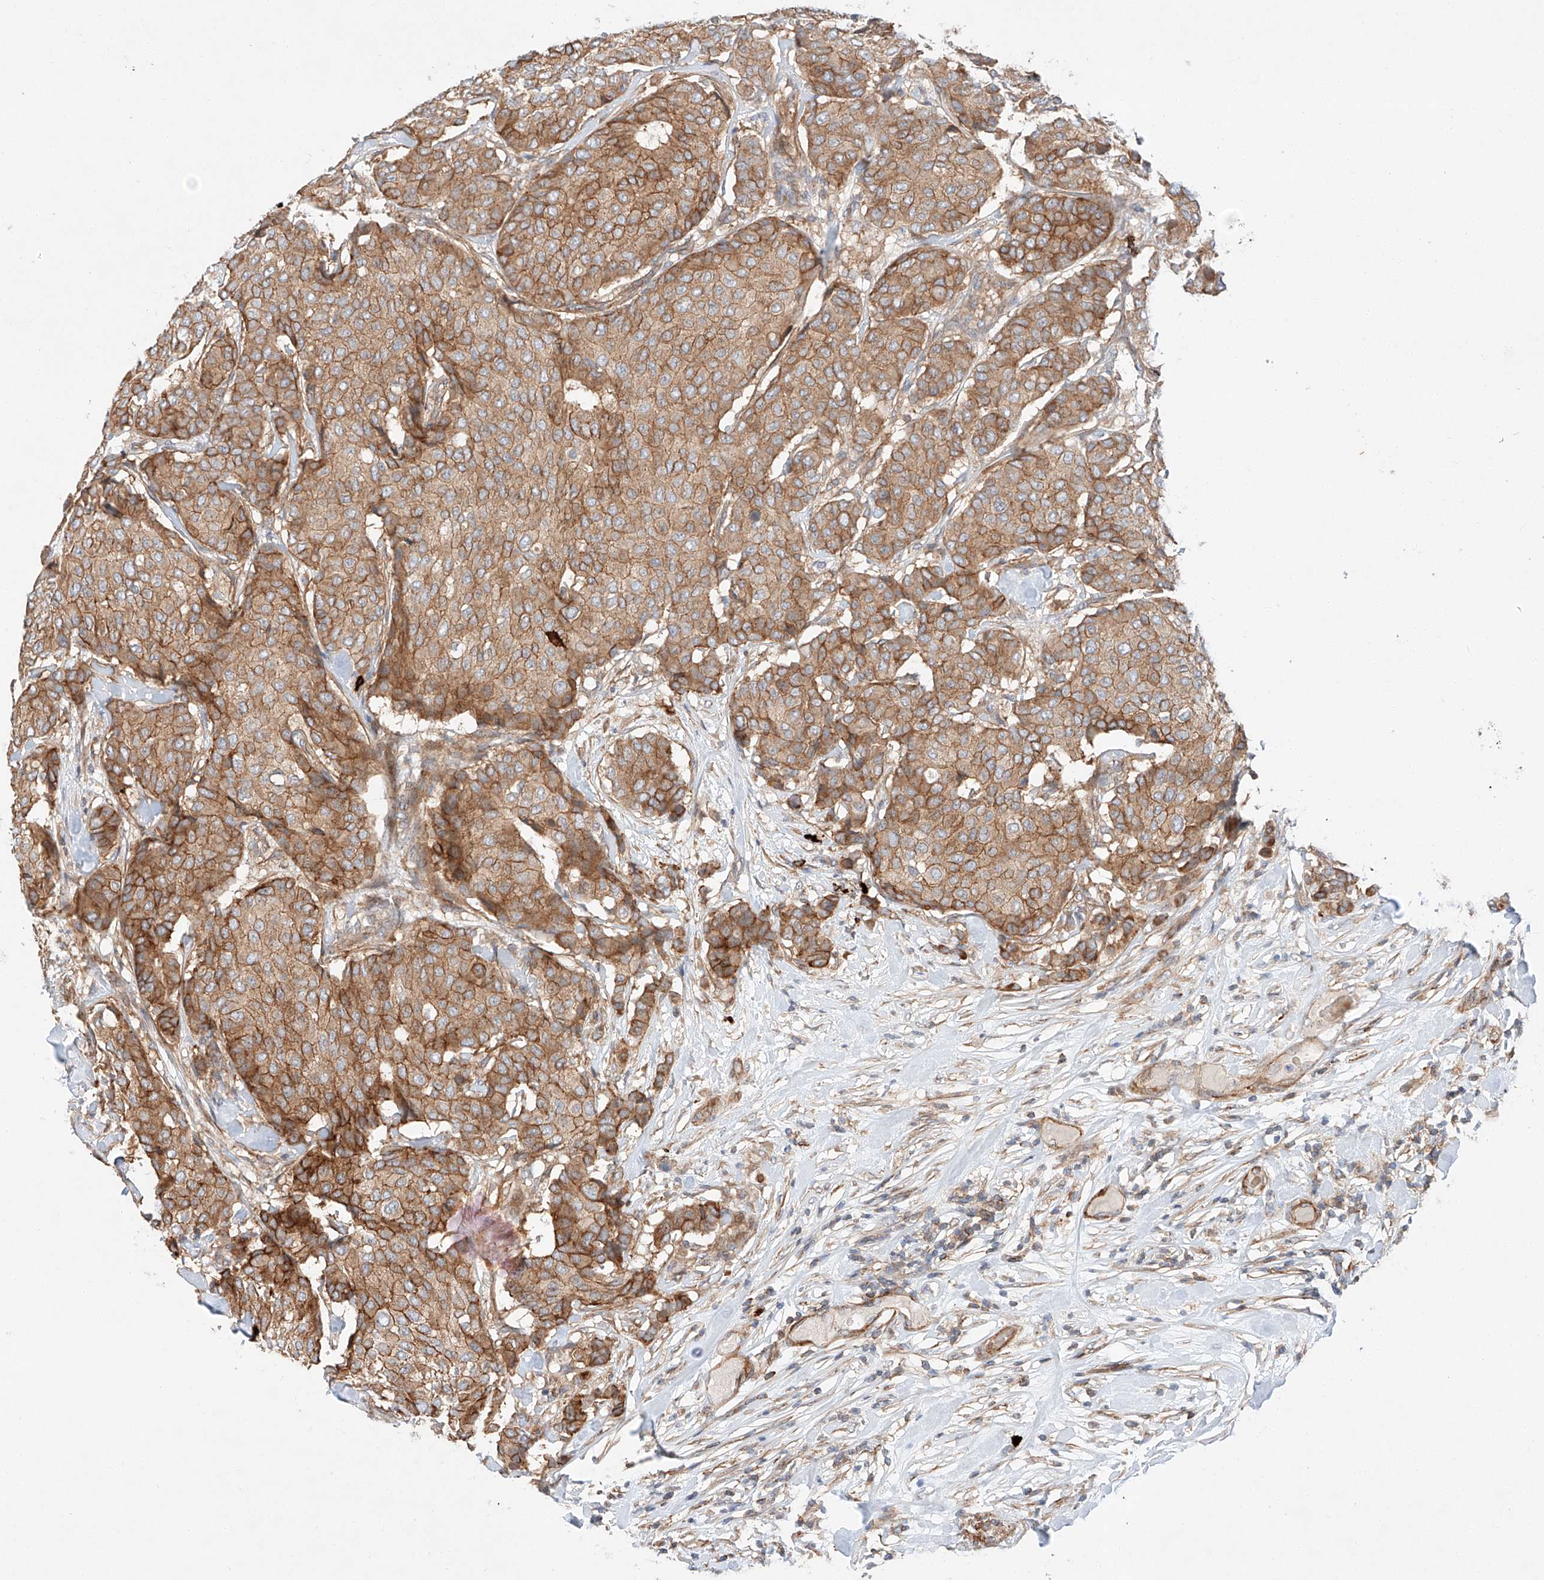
{"staining": {"intensity": "moderate", "quantity": ">75%", "location": "cytoplasmic/membranous"}, "tissue": "breast cancer", "cell_type": "Tumor cells", "image_type": "cancer", "snomed": [{"axis": "morphology", "description": "Duct carcinoma"}, {"axis": "topography", "description": "Breast"}], "caption": "The immunohistochemical stain shows moderate cytoplasmic/membranous expression in tumor cells of breast invasive ductal carcinoma tissue. The protein is stained brown, and the nuclei are stained in blue (DAB IHC with brightfield microscopy, high magnification).", "gene": "MINDY4", "patient": {"sex": "female", "age": 75}}